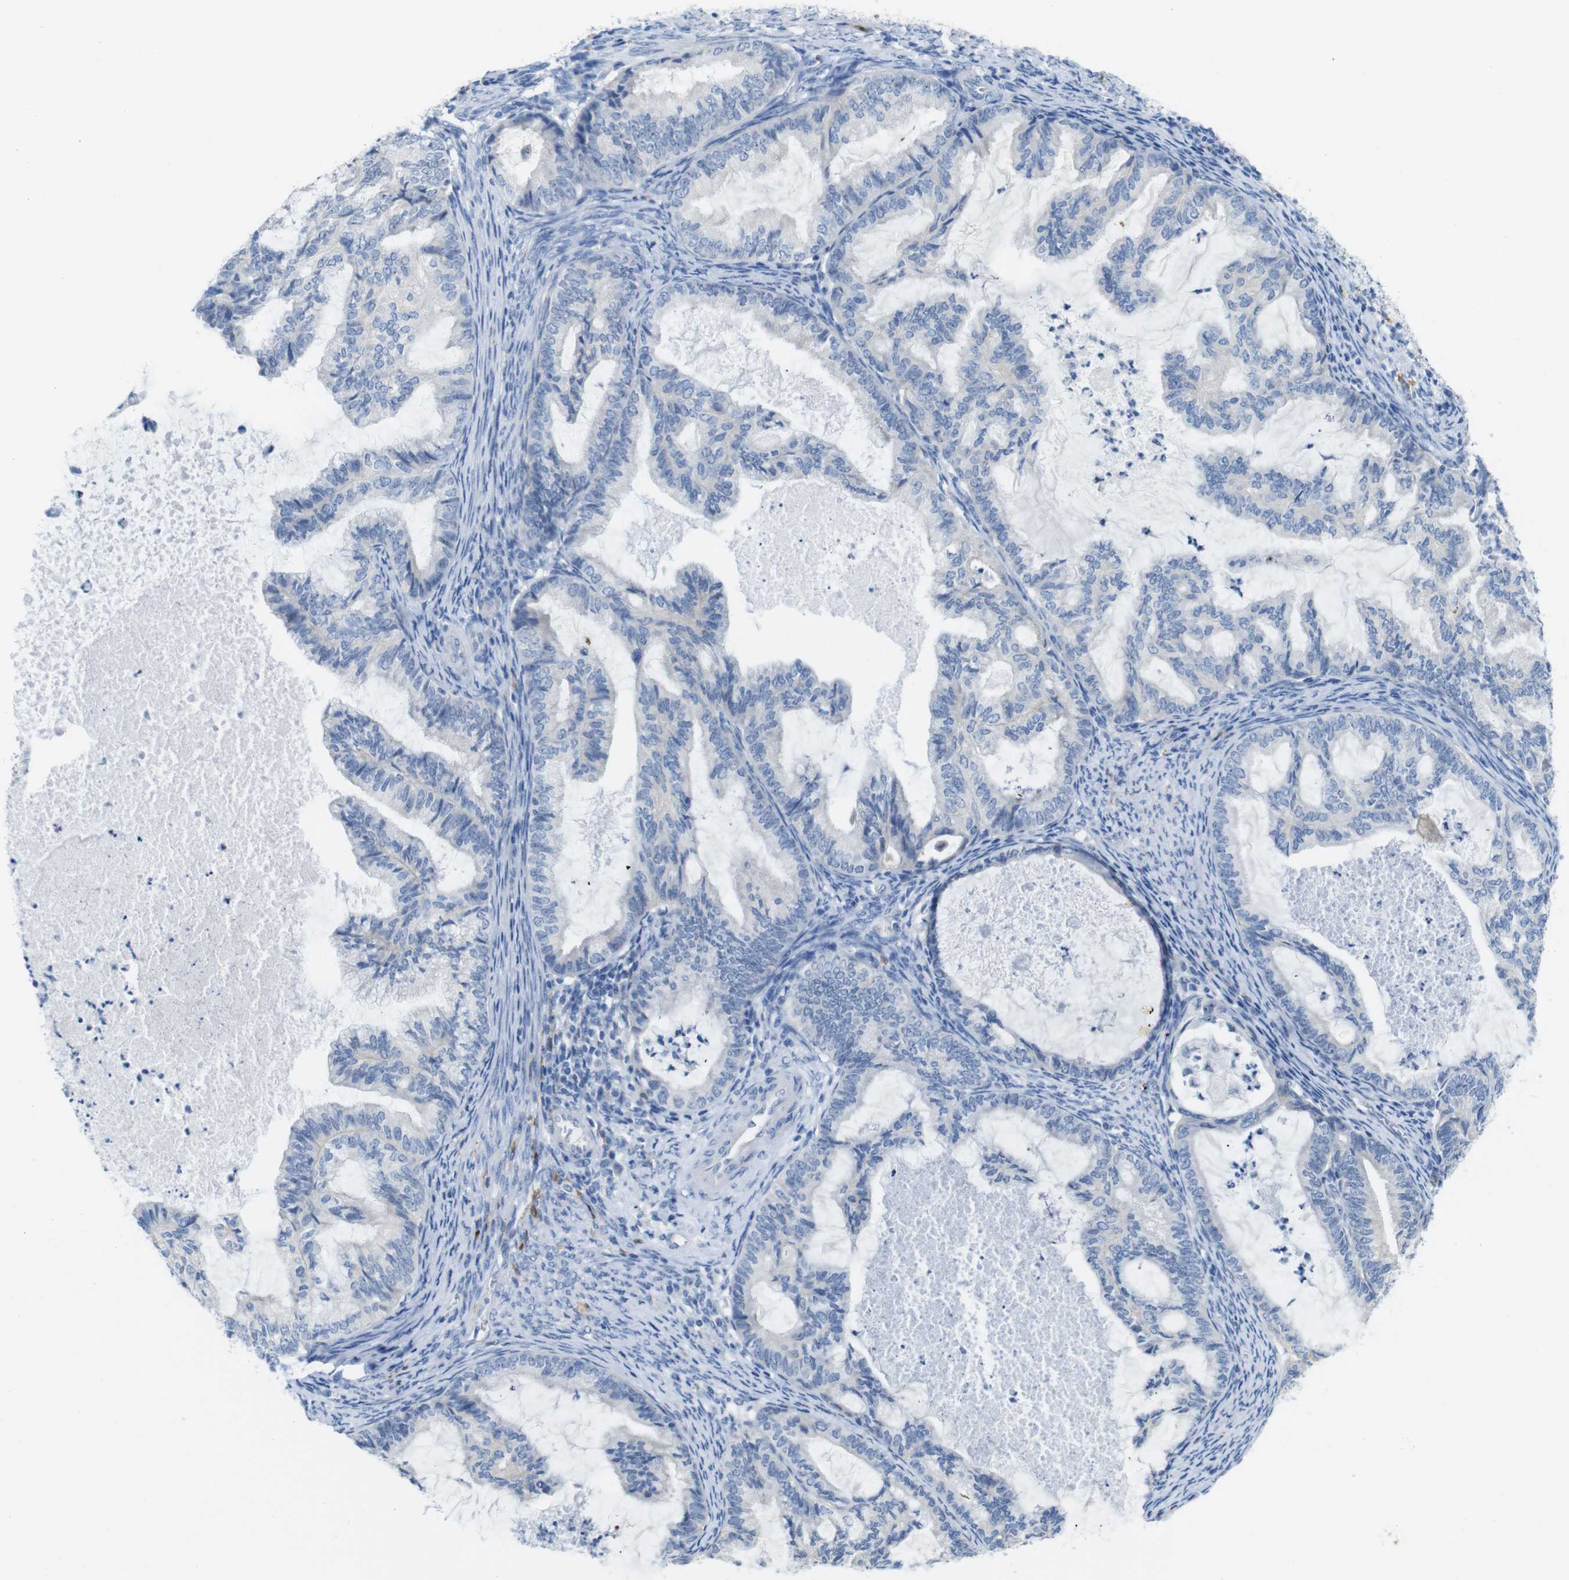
{"staining": {"intensity": "negative", "quantity": "none", "location": "none"}, "tissue": "cervical cancer", "cell_type": "Tumor cells", "image_type": "cancer", "snomed": [{"axis": "morphology", "description": "Normal tissue, NOS"}, {"axis": "morphology", "description": "Adenocarcinoma, NOS"}, {"axis": "topography", "description": "Cervix"}, {"axis": "topography", "description": "Endometrium"}], "caption": "Immunohistochemical staining of cervical adenocarcinoma reveals no significant staining in tumor cells.", "gene": "C1orf210", "patient": {"sex": "female", "age": 86}}